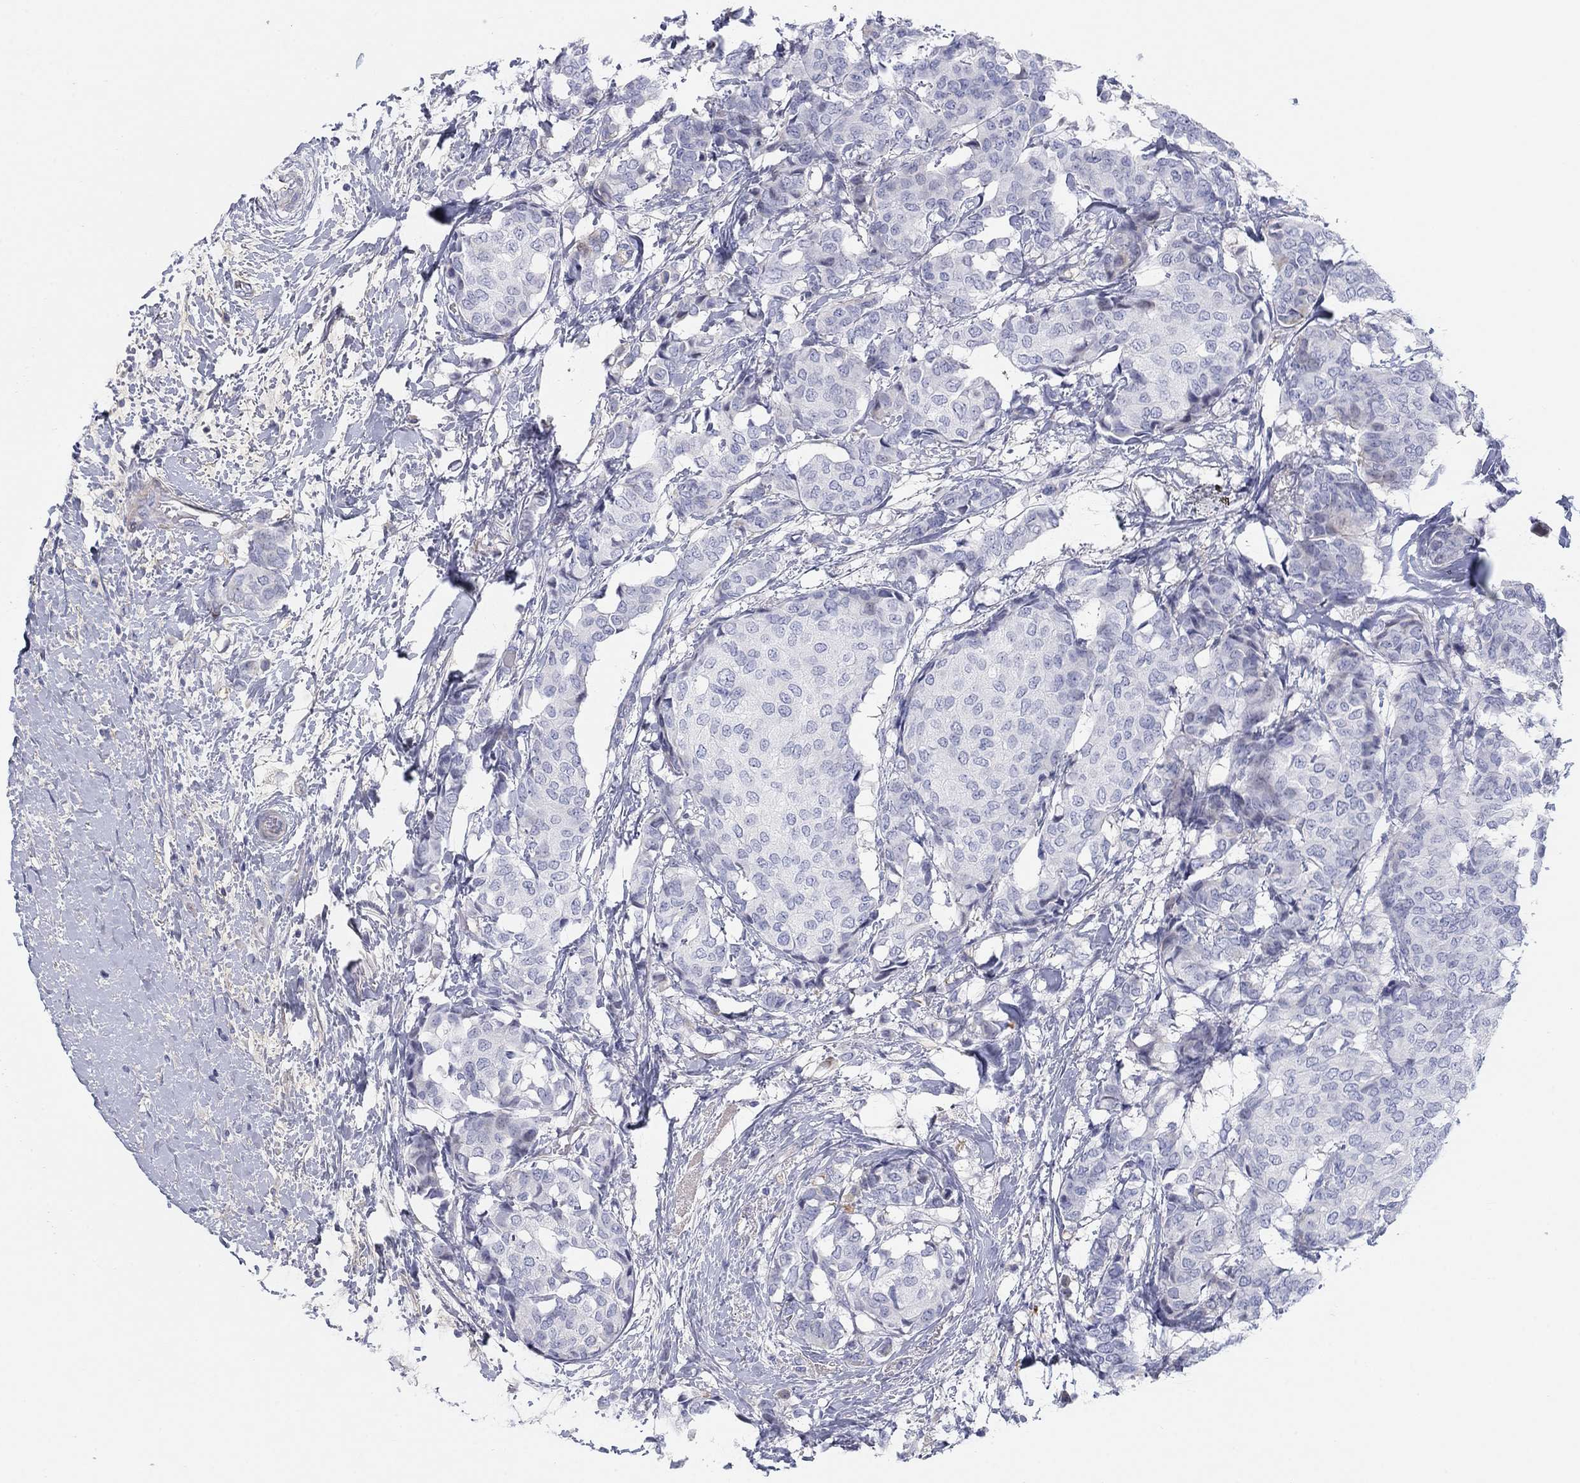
{"staining": {"intensity": "negative", "quantity": "none", "location": "none"}, "tissue": "breast cancer", "cell_type": "Tumor cells", "image_type": "cancer", "snomed": [{"axis": "morphology", "description": "Duct carcinoma"}, {"axis": "topography", "description": "Breast"}], "caption": "Human invasive ductal carcinoma (breast) stained for a protein using immunohistochemistry (IHC) demonstrates no expression in tumor cells.", "gene": "HEATR4", "patient": {"sex": "female", "age": 75}}